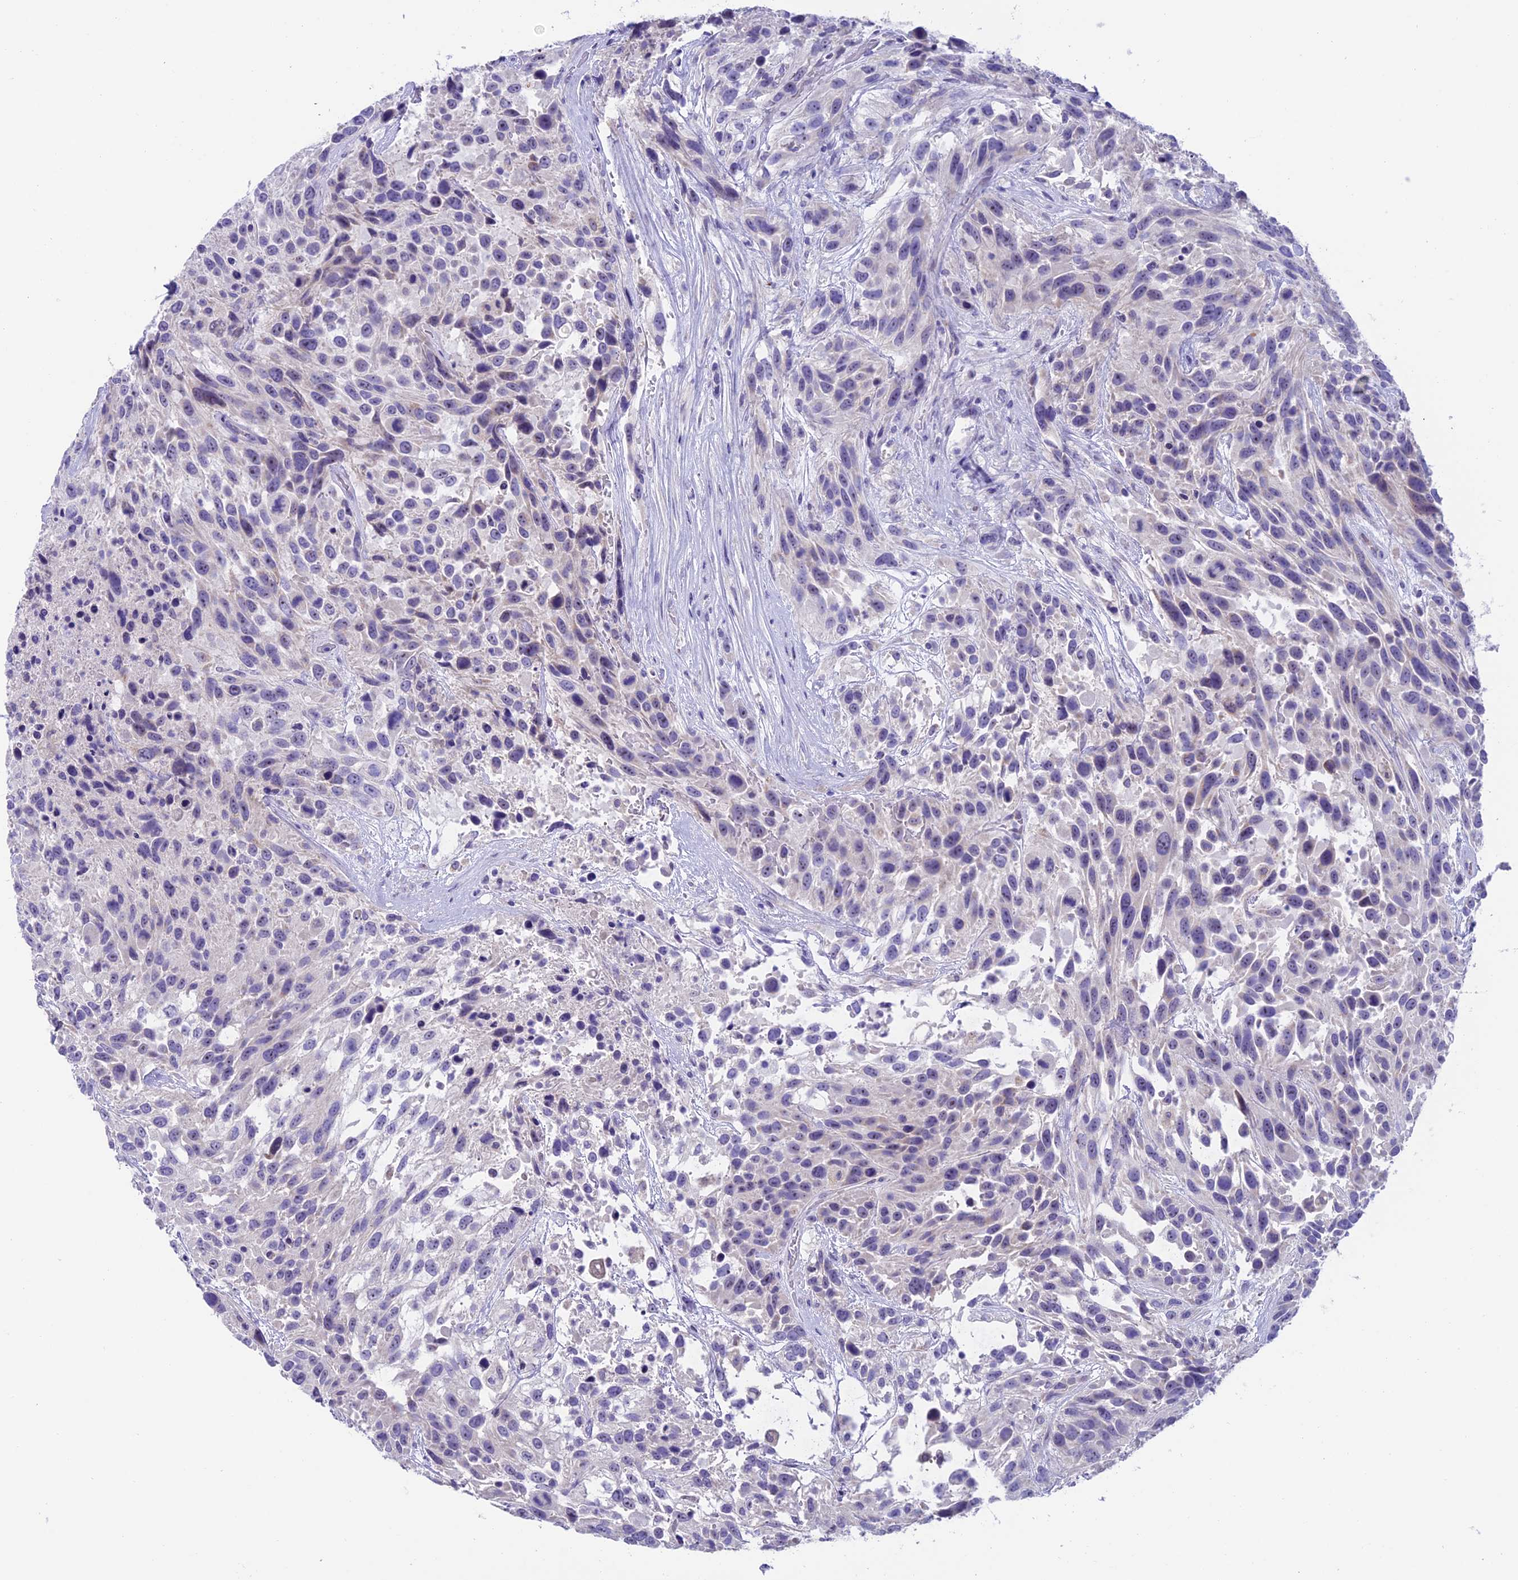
{"staining": {"intensity": "negative", "quantity": "none", "location": "none"}, "tissue": "urothelial cancer", "cell_type": "Tumor cells", "image_type": "cancer", "snomed": [{"axis": "morphology", "description": "Urothelial carcinoma, High grade"}, {"axis": "topography", "description": "Urinary bladder"}], "caption": "There is no significant positivity in tumor cells of urothelial cancer.", "gene": "SLC10A1", "patient": {"sex": "female", "age": 70}}